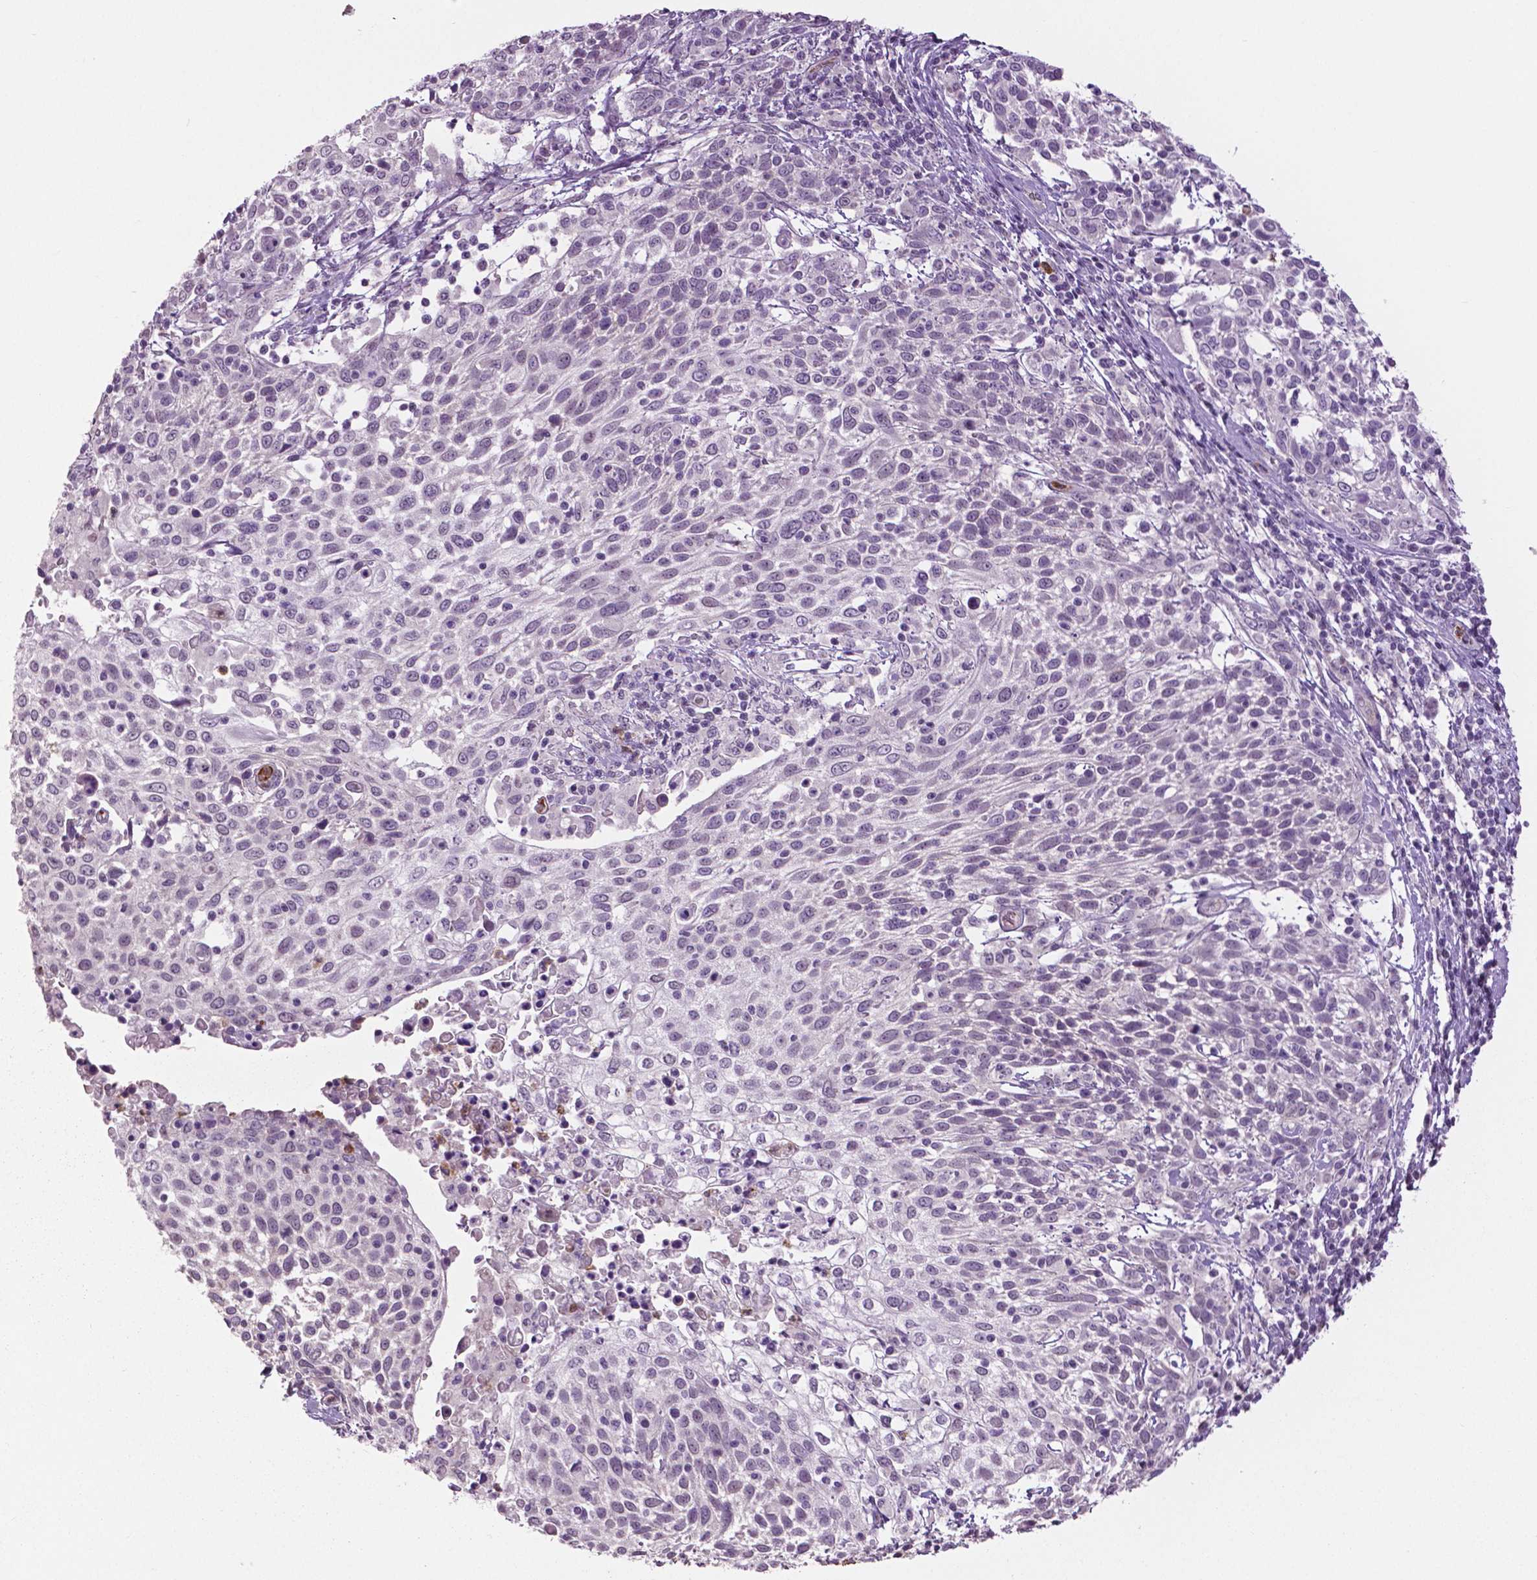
{"staining": {"intensity": "negative", "quantity": "none", "location": "none"}, "tissue": "cervical cancer", "cell_type": "Tumor cells", "image_type": "cancer", "snomed": [{"axis": "morphology", "description": "Squamous cell carcinoma, NOS"}, {"axis": "topography", "description": "Cervix"}], "caption": "This is a photomicrograph of immunohistochemistry staining of cervical squamous cell carcinoma, which shows no expression in tumor cells.", "gene": "PTPN5", "patient": {"sex": "female", "age": 61}}